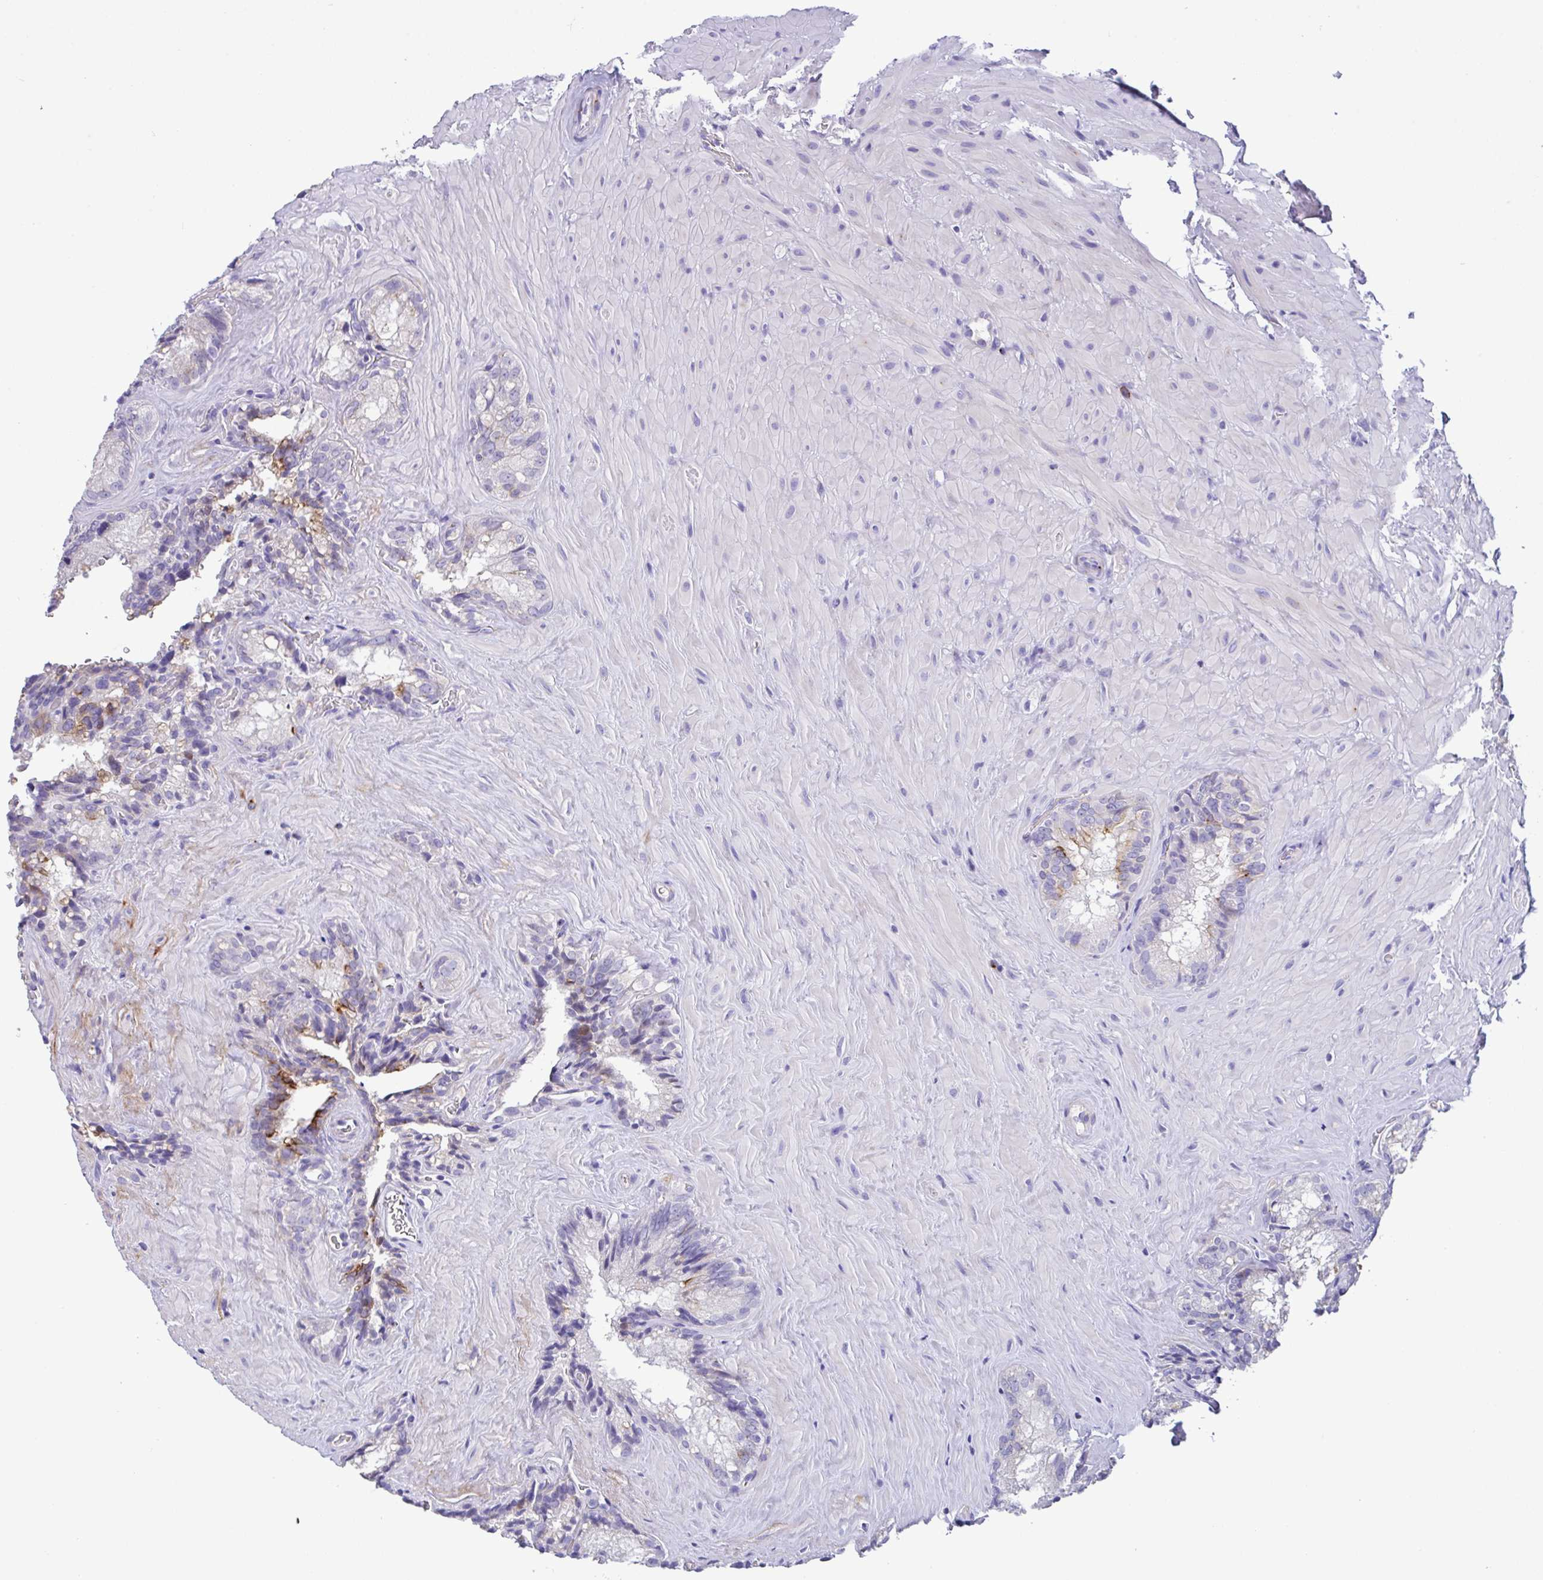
{"staining": {"intensity": "strong", "quantity": "25%-75%", "location": "cytoplasmic/membranous"}, "tissue": "seminal vesicle", "cell_type": "Glandular cells", "image_type": "normal", "snomed": [{"axis": "morphology", "description": "Normal tissue, NOS"}, {"axis": "topography", "description": "Seminal veicle"}], "caption": "This micrograph reveals immunohistochemistry staining of normal seminal vesicle, with high strong cytoplasmic/membranous staining in approximately 25%-75% of glandular cells.", "gene": "FBXL20", "patient": {"sex": "male", "age": 47}}